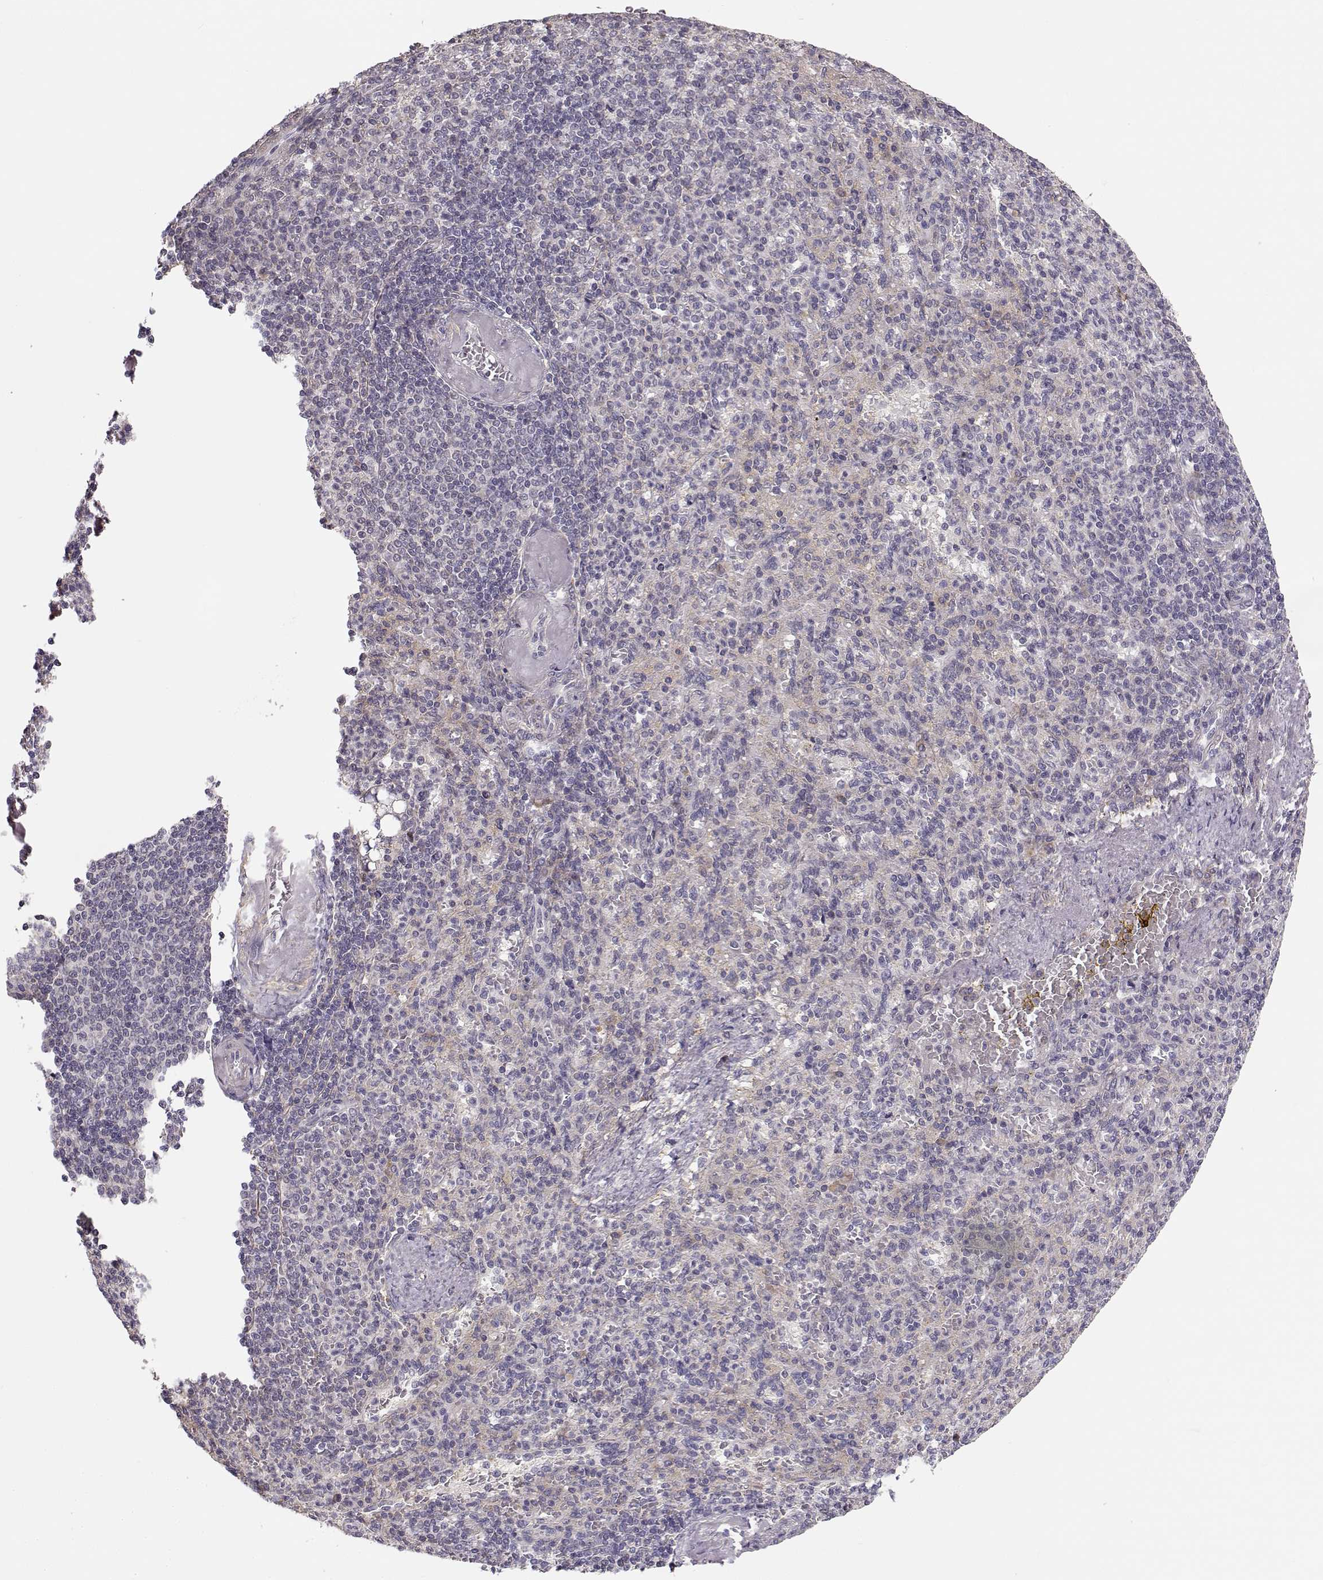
{"staining": {"intensity": "negative", "quantity": "none", "location": "none"}, "tissue": "spleen", "cell_type": "Cells in red pulp", "image_type": "normal", "snomed": [{"axis": "morphology", "description": "Normal tissue, NOS"}, {"axis": "topography", "description": "Spleen"}], "caption": "IHC photomicrograph of normal spleen: human spleen stained with DAB demonstrates no significant protein staining in cells in red pulp.", "gene": "ENTPD8", "patient": {"sex": "female", "age": 74}}